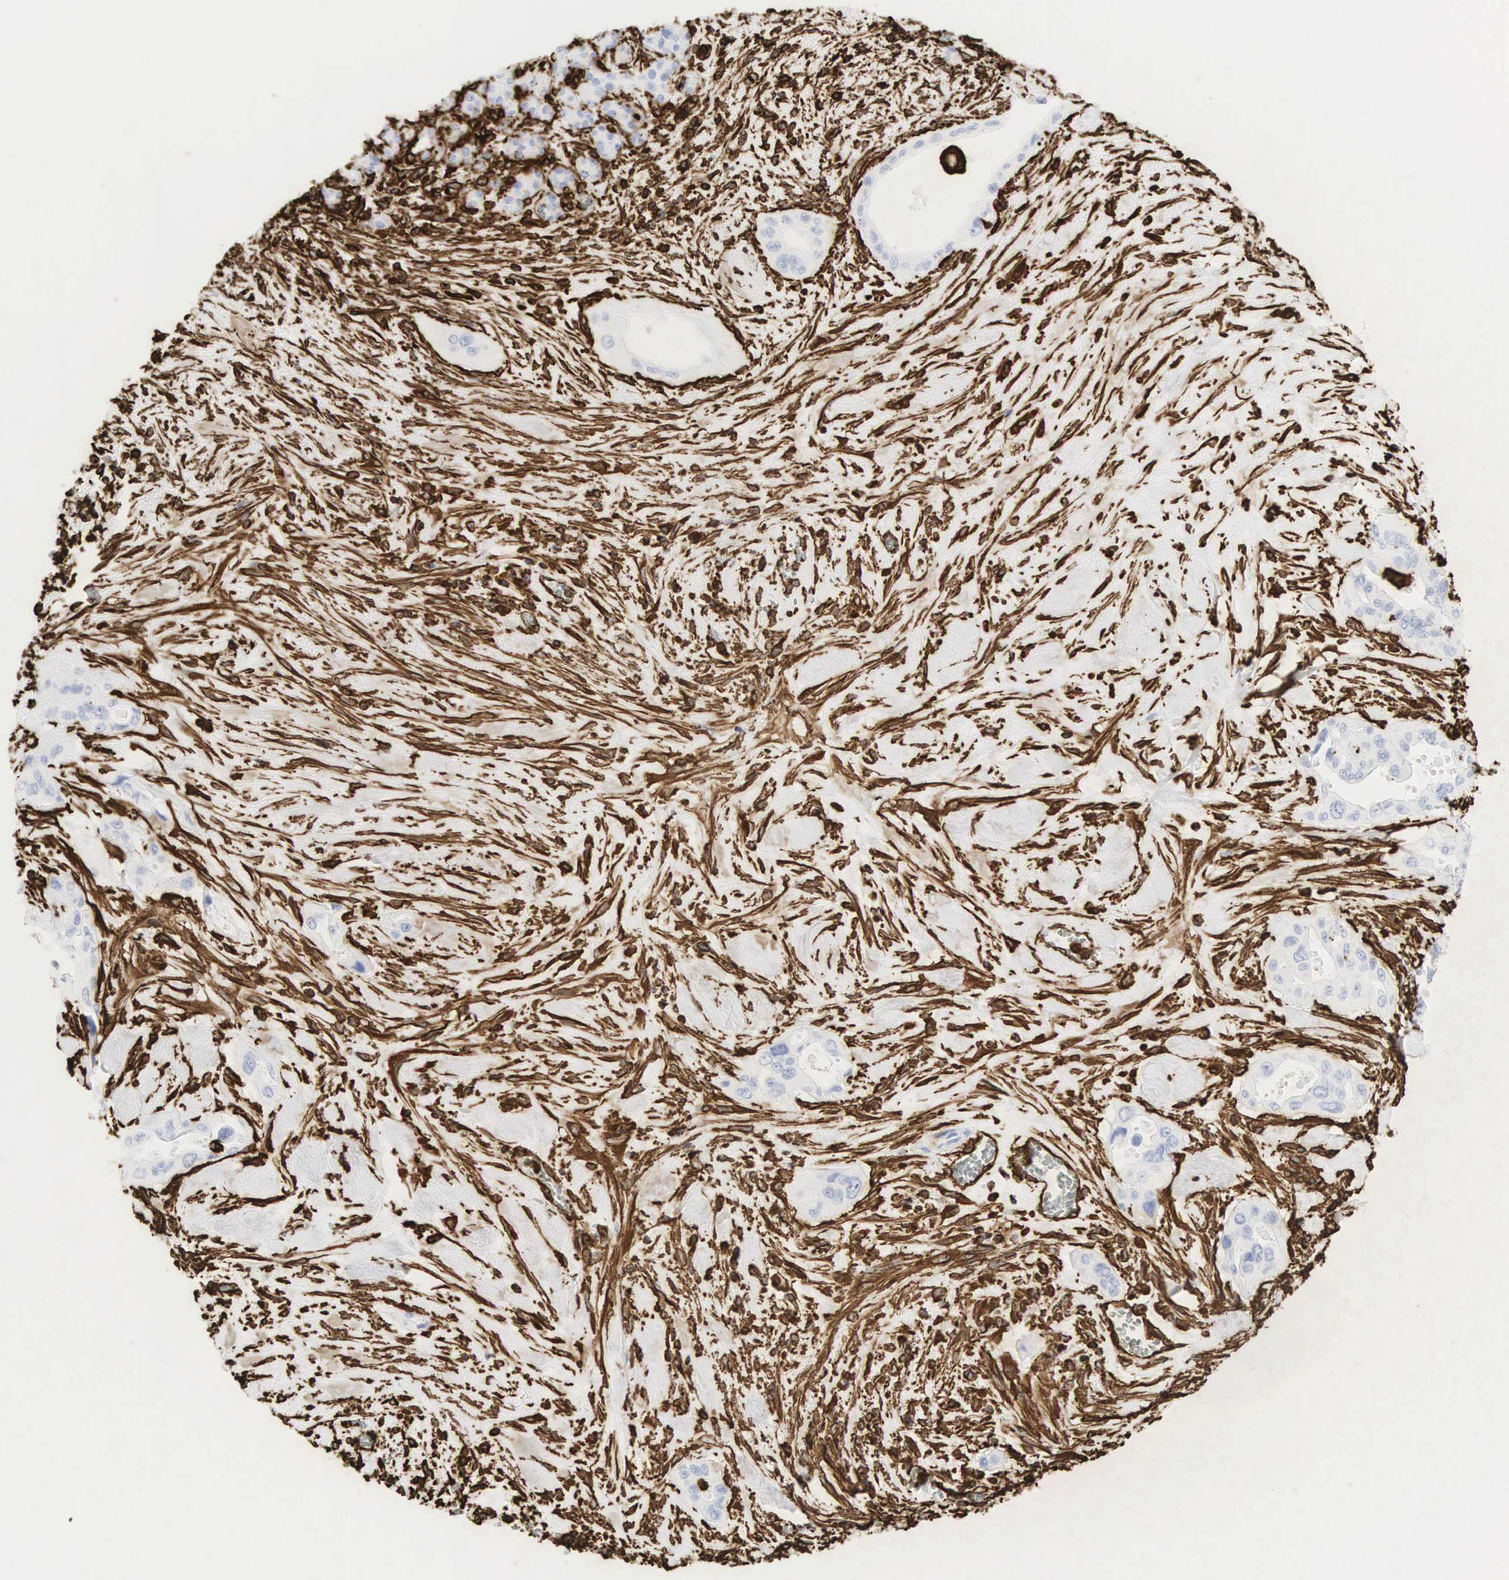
{"staining": {"intensity": "strong", "quantity": "<25%", "location": "cytoplasmic/membranous"}, "tissue": "pancreatic cancer", "cell_type": "Tumor cells", "image_type": "cancer", "snomed": [{"axis": "morphology", "description": "Adenocarcinoma, NOS"}, {"axis": "topography", "description": "Pancreas"}], "caption": "DAB immunohistochemical staining of human adenocarcinoma (pancreatic) demonstrates strong cytoplasmic/membranous protein expression in approximately <25% of tumor cells. The staining is performed using DAB brown chromogen to label protein expression. The nuclei are counter-stained blue using hematoxylin.", "gene": "VIM", "patient": {"sex": "male", "age": 77}}